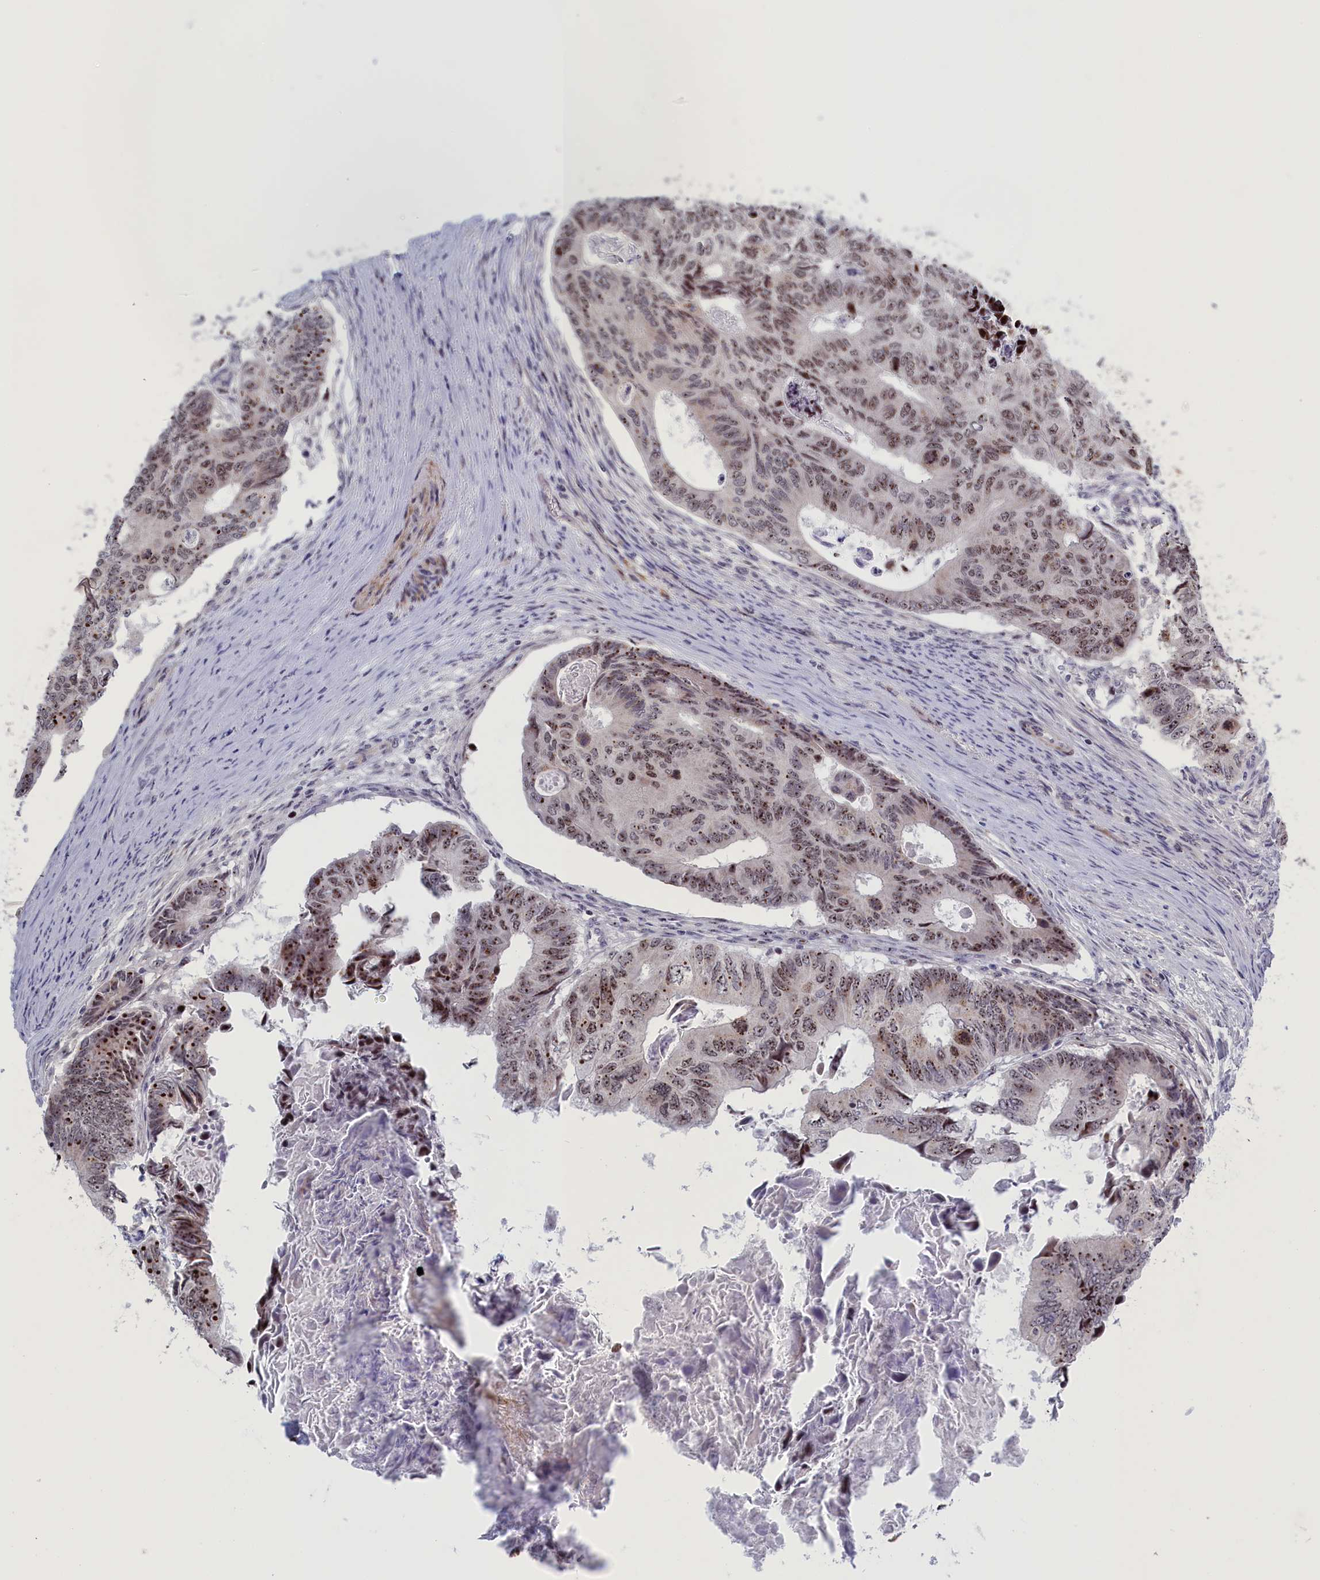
{"staining": {"intensity": "strong", "quantity": "25%-75%", "location": "cytoplasmic/membranous,nuclear"}, "tissue": "colorectal cancer", "cell_type": "Tumor cells", "image_type": "cancer", "snomed": [{"axis": "morphology", "description": "Adenocarcinoma, NOS"}, {"axis": "topography", "description": "Colon"}], "caption": "Immunohistochemical staining of adenocarcinoma (colorectal) displays high levels of strong cytoplasmic/membranous and nuclear expression in about 25%-75% of tumor cells.", "gene": "PPAN", "patient": {"sex": "male", "age": 85}}